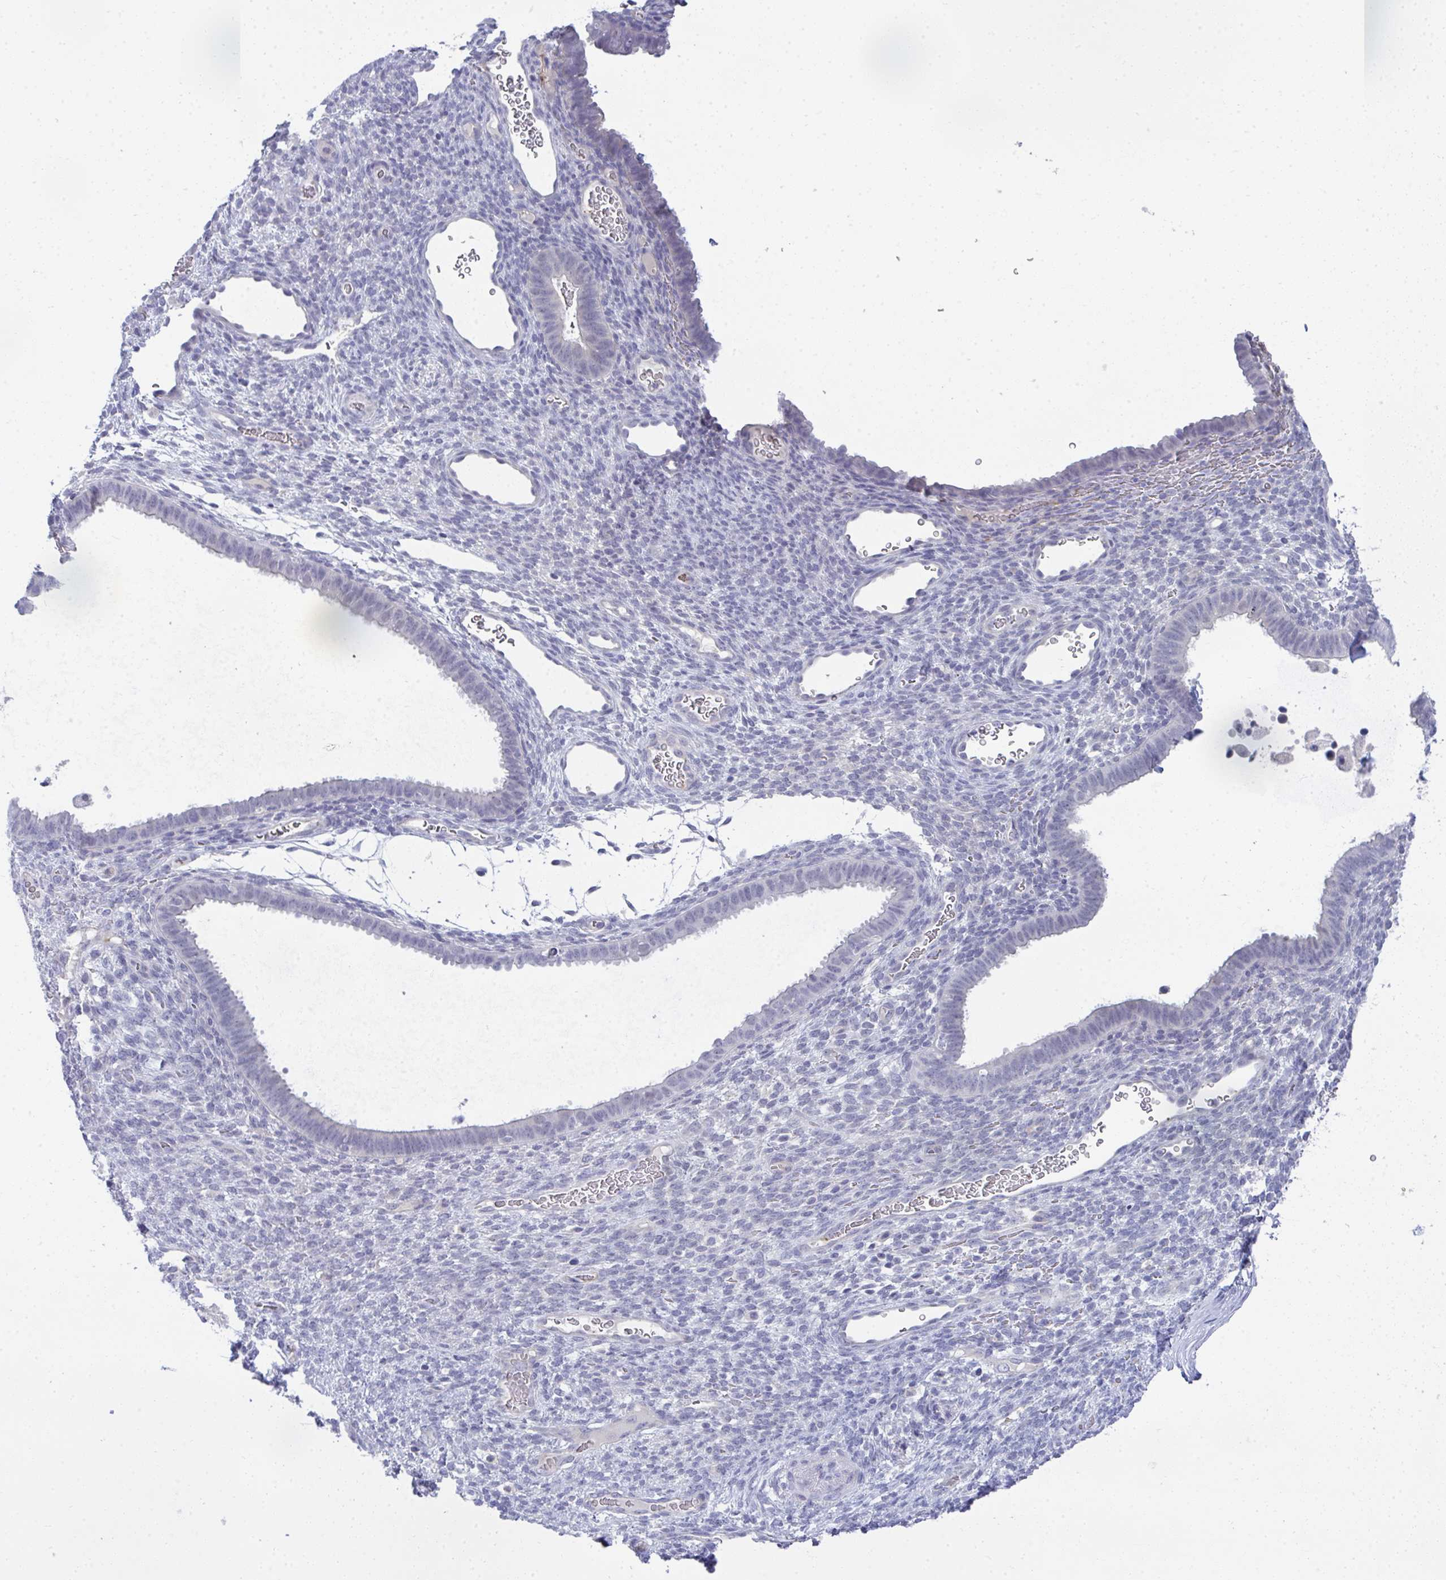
{"staining": {"intensity": "negative", "quantity": "none", "location": "none"}, "tissue": "endometrium", "cell_type": "Cells in endometrial stroma", "image_type": "normal", "snomed": [{"axis": "morphology", "description": "Normal tissue, NOS"}, {"axis": "topography", "description": "Endometrium"}], "caption": "Benign endometrium was stained to show a protein in brown. There is no significant expression in cells in endometrial stroma. (DAB immunohistochemistry (IHC) visualized using brightfield microscopy, high magnification).", "gene": "TMEM82", "patient": {"sex": "female", "age": 34}}